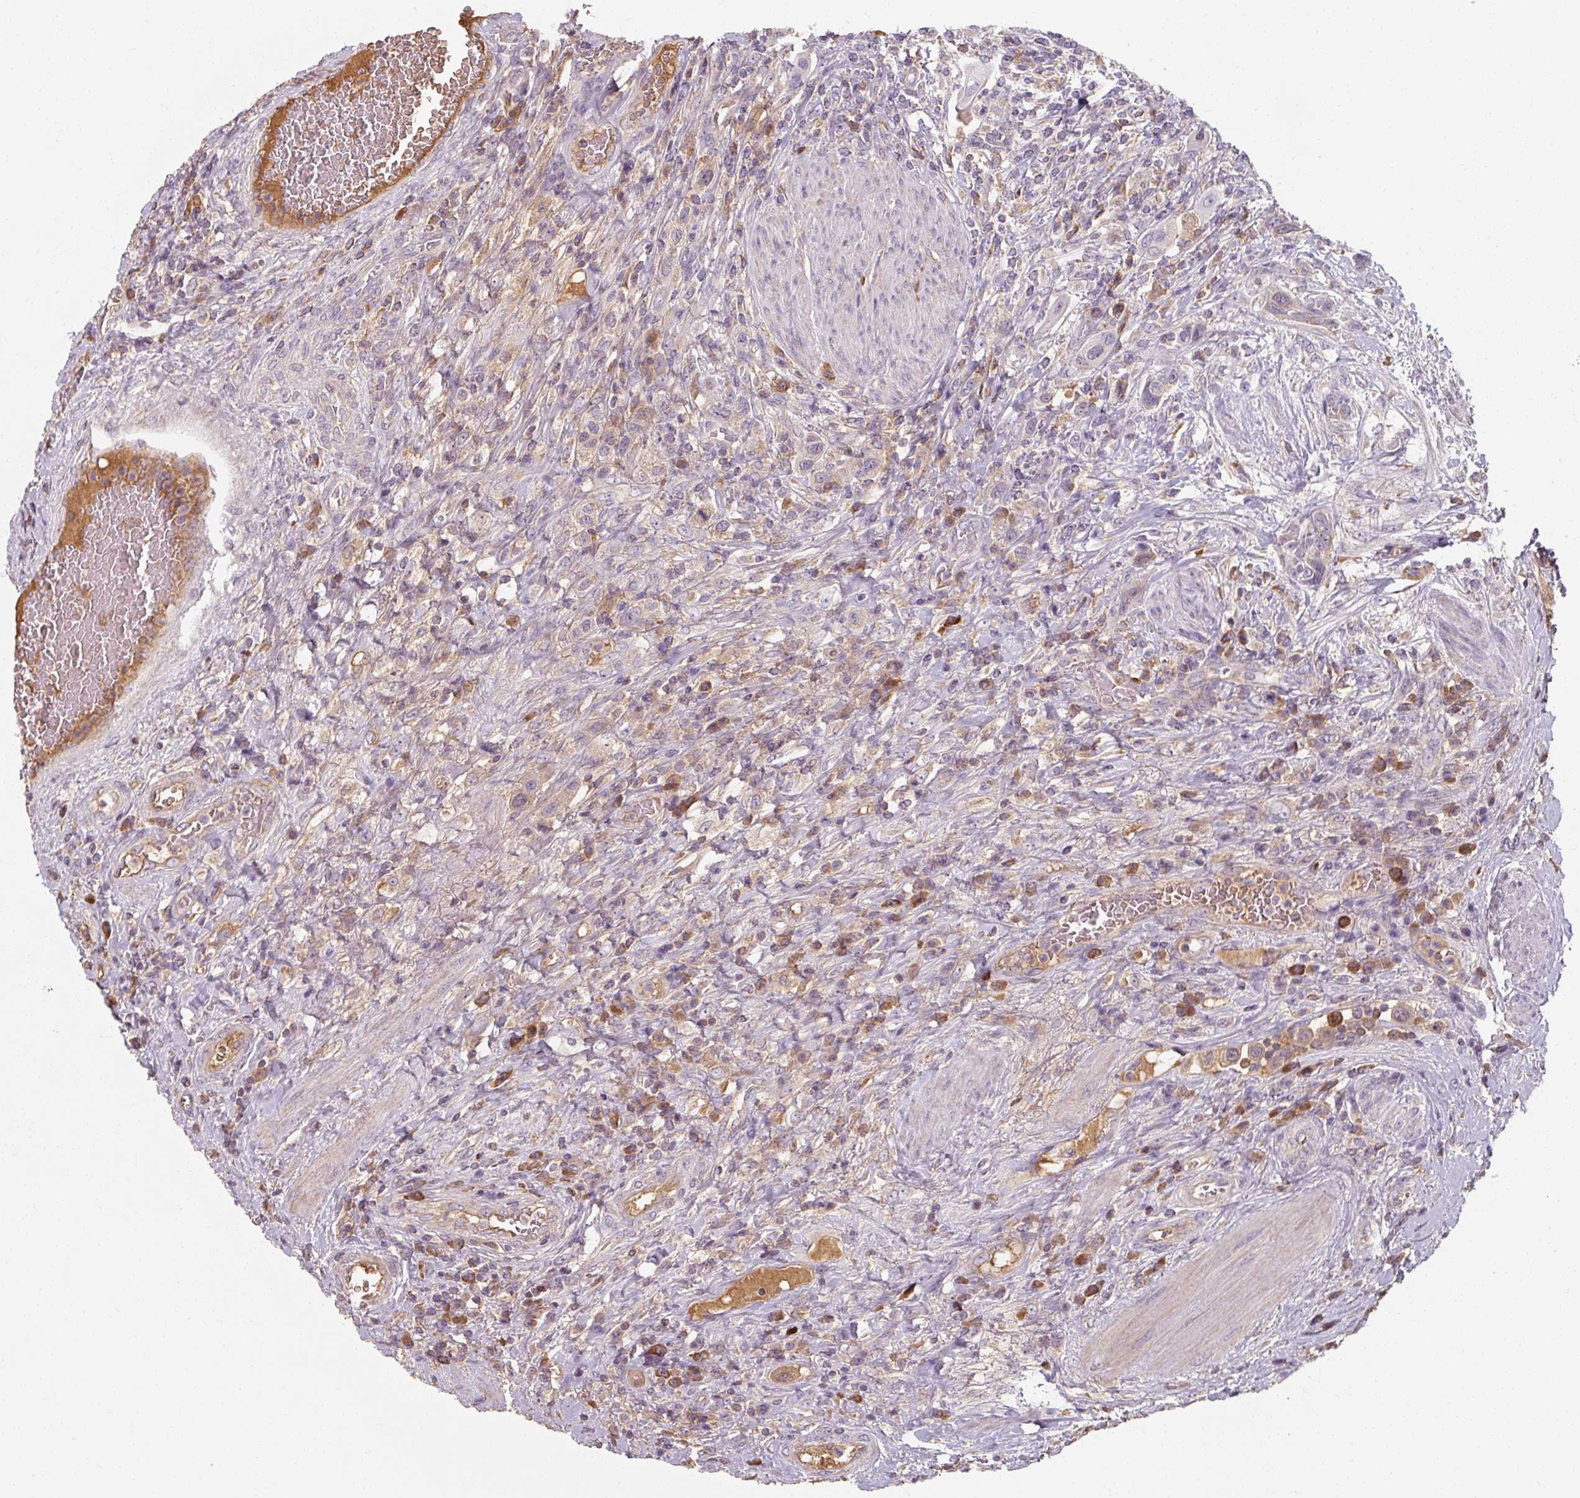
{"staining": {"intensity": "weak", "quantity": "<25%", "location": "cytoplasmic/membranous"}, "tissue": "urothelial cancer", "cell_type": "Tumor cells", "image_type": "cancer", "snomed": [{"axis": "morphology", "description": "Urothelial carcinoma, High grade"}, {"axis": "topography", "description": "Urinary bladder"}], "caption": "Immunohistochemical staining of urothelial carcinoma (high-grade) displays no significant staining in tumor cells.", "gene": "TSEN54", "patient": {"sex": "male", "age": 50}}